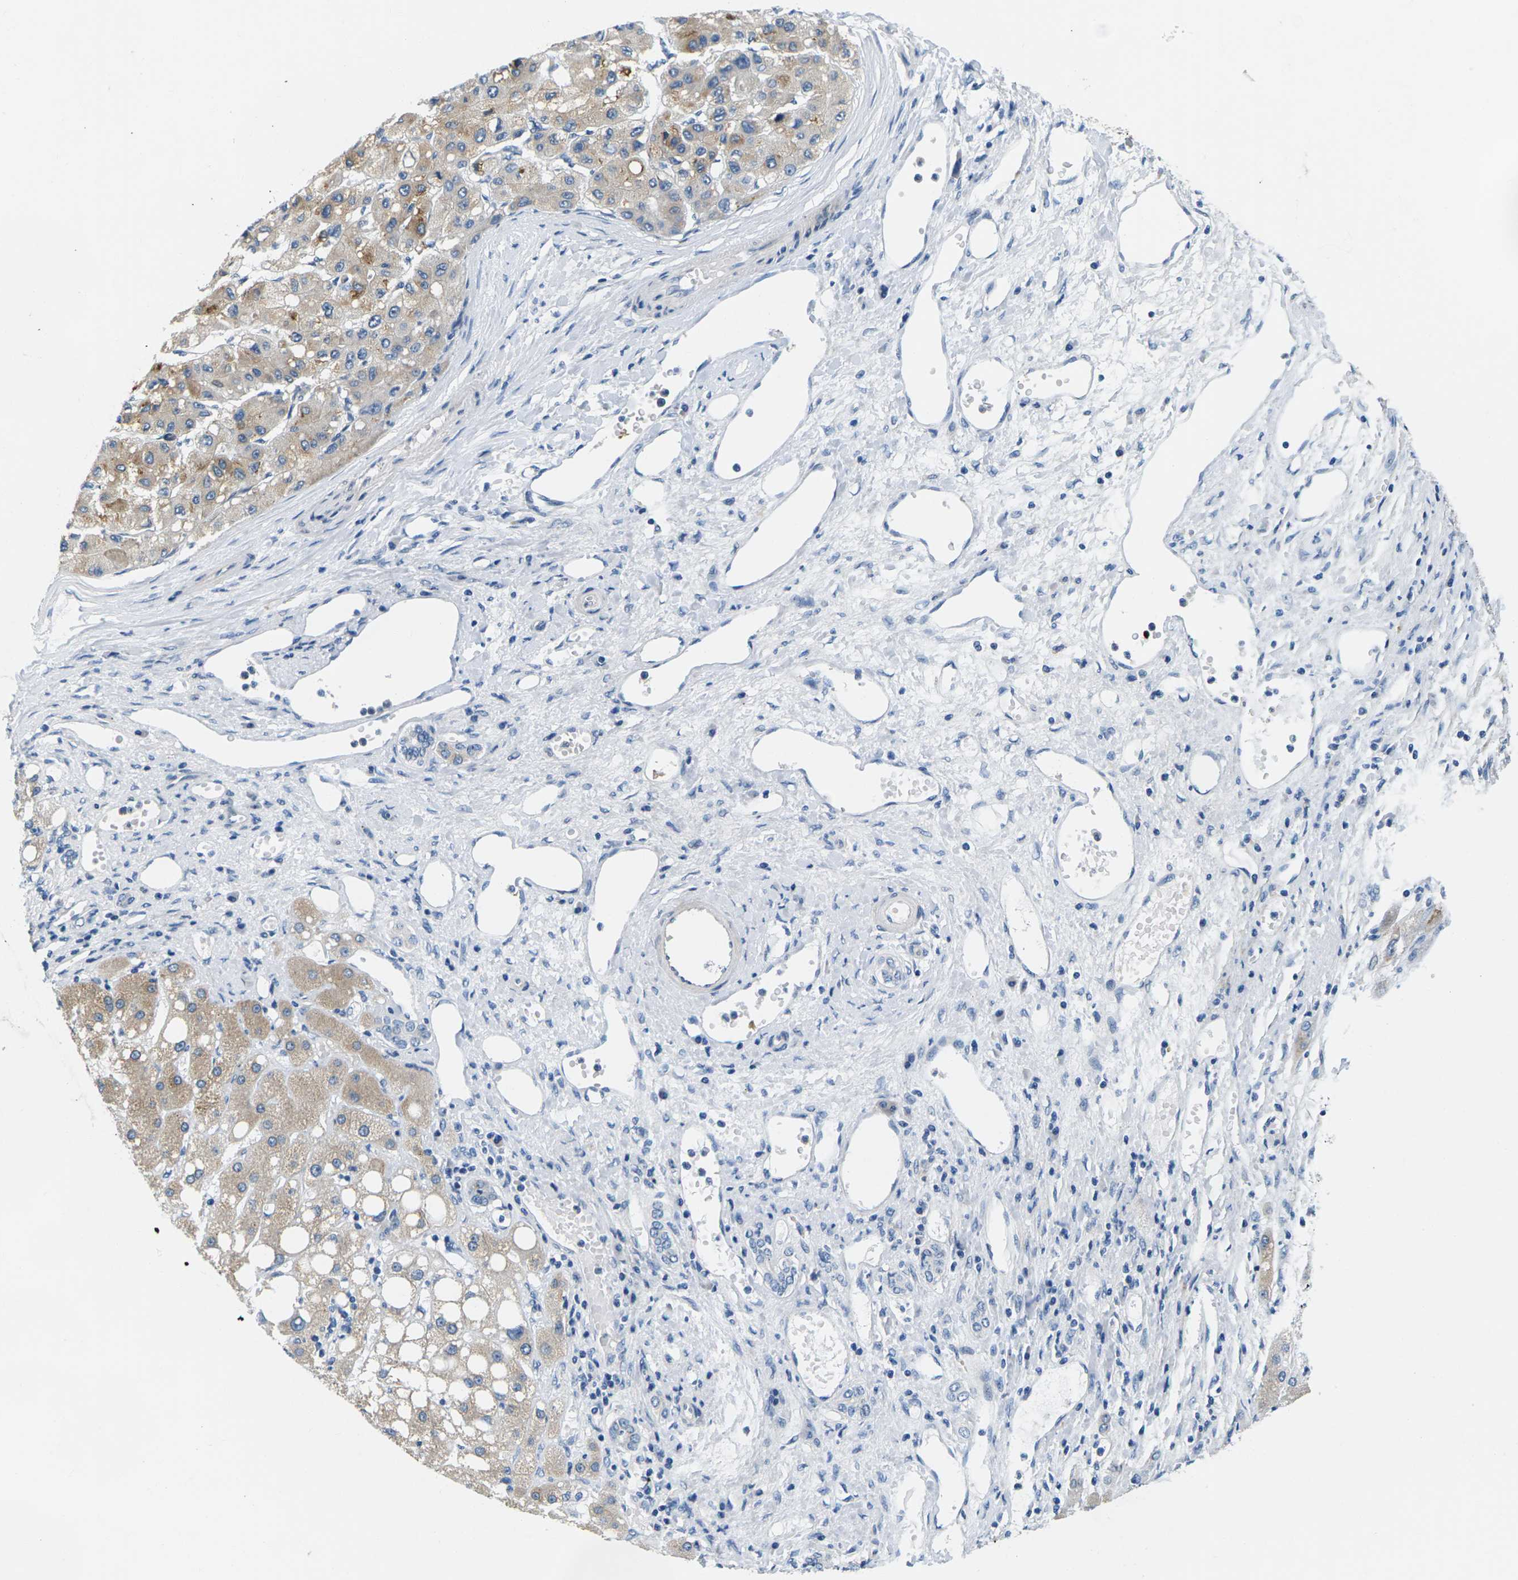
{"staining": {"intensity": "moderate", "quantity": ">75%", "location": "cytoplasmic/membranous"}, "tissue": "liver cancer", "cell_type": "Tumor cells", "image_type": "cancer", "snomed": [{"axis": "morphology", "description": "Carcinoma, Hepatocellular, NOS"}, {"axis": "topography", "description": "Liver"}], "caption": "The image shows immunohistochemical staining of liver cancer (hepatocellular carcinoma). There is moderate cytoplasmic/membranous staining is present in about >75% of tumor cells. The staining was performed using DAB, with brown indicating positive protein expression. Nuclei are stained blue with hematoxylin.", "gene": "TSPAN2", "patient": {"sex": "male", "age": 80}}